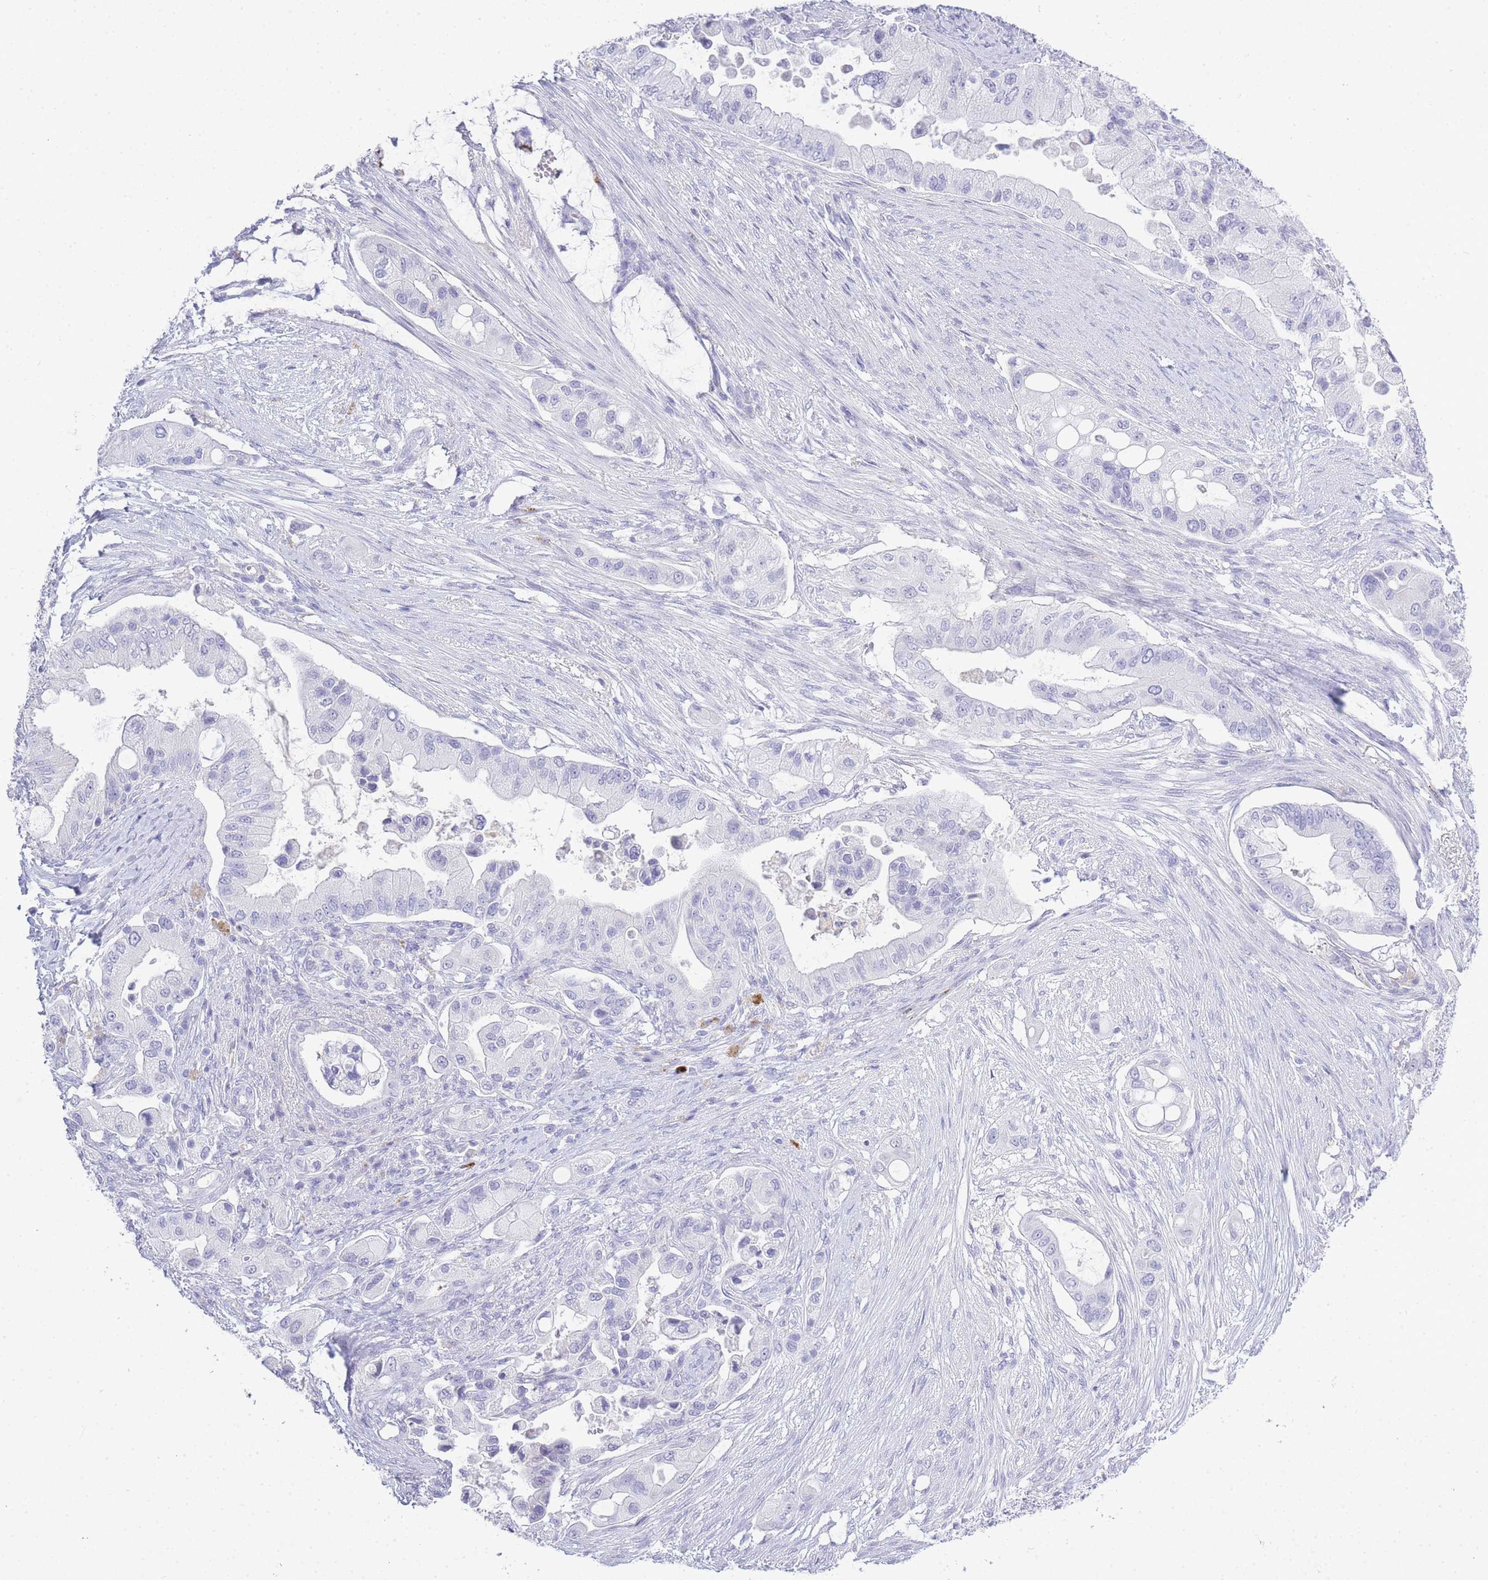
{"staining": {"intensity": "negative", "quantity": "none", "location": "none"}, "tissue": "pancreatic cancer", "cell_type": "Tumor cells", "image_type": "cancer", "snomed": [{"axis": "morphology", "description": "Adenocarcinoma, NOS"}, {"axis": "topography", "description": "Pancreas"}], "caption": "Adenocarcinoma (pancreatic) stained for a protein using IHC shows no positivity tumor cells.", "gene": "RHO", "patient": {"sex": "male", "age": 57}}